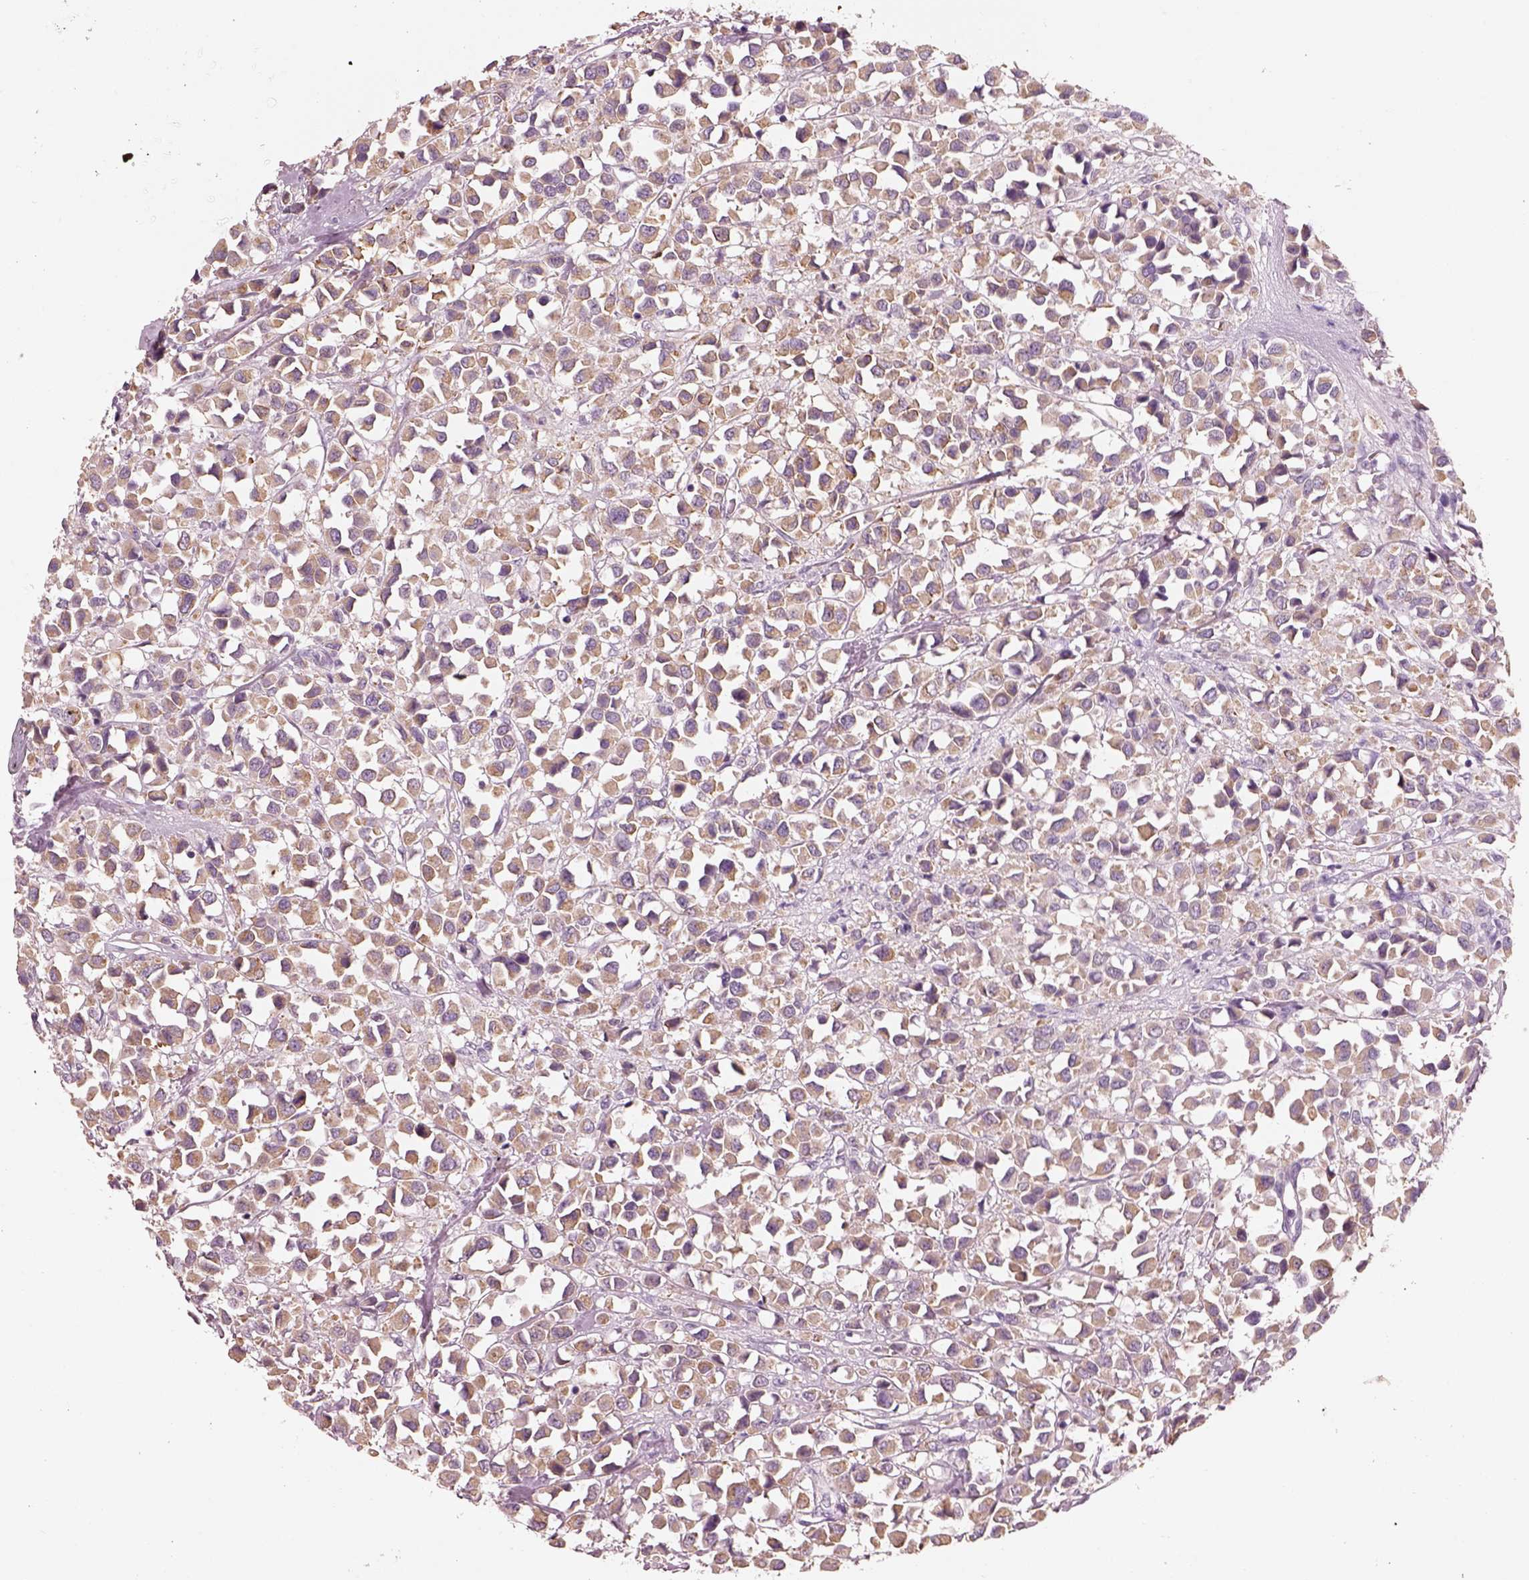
{"staining": {"intensity": "weak", "quantity": ">75%", "location": "cytoplasmic/membranous"}, "tissue": "breast cancer", "cell_type": "Tumor cells", "image_type": "cancer", "snomed": [{"axis": "morphology", "description": "Duct carcinoma"}, {"axis": "topography", "description": "Breast"}], "caption": "About >75% of tumor cells in human breast cancer demonstrate weak cytoplasmic/membranous protein staining as visualized by brown immunohistochemical staining.", "gene": "IGLL1", "patient": {"sex": "female", "age": 61}}